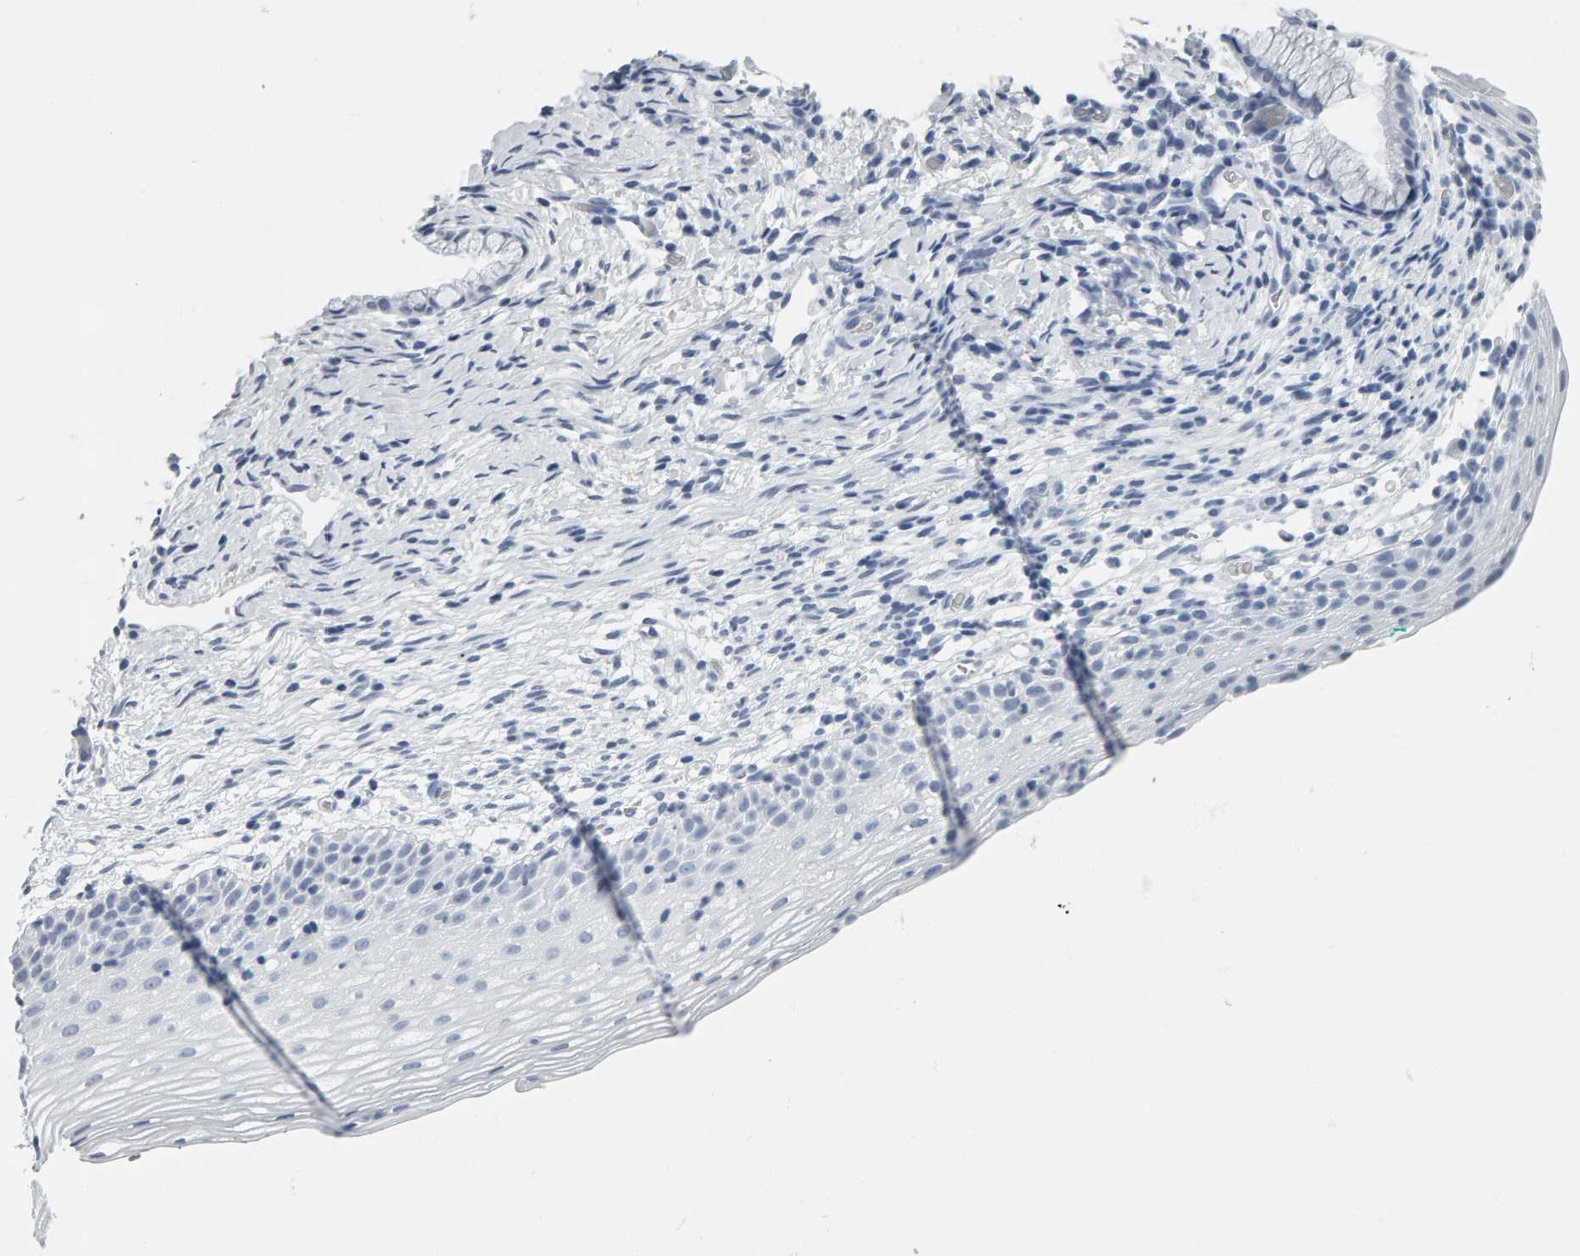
{"staining": {"intensity": "negative", "quantity": "none", "location": "none"}, "tissue": "cervix", "cell_type": "Squamous epithelial cells", "image_type": "normal", "snomed": [{"axis": "morphology", "description": "Normal tissue, NOS"}, {"axis": "topography", "description": "Cervix"}], "caption": "Immunohistochemistry (IHC) micrograph of unremarkable cervix: human cervix stained with DAB demonstrates no significant protein expression in squamous epithelial cells.", "gene": "SPACA3", "patient": {"sex": "female", "age": 72}}